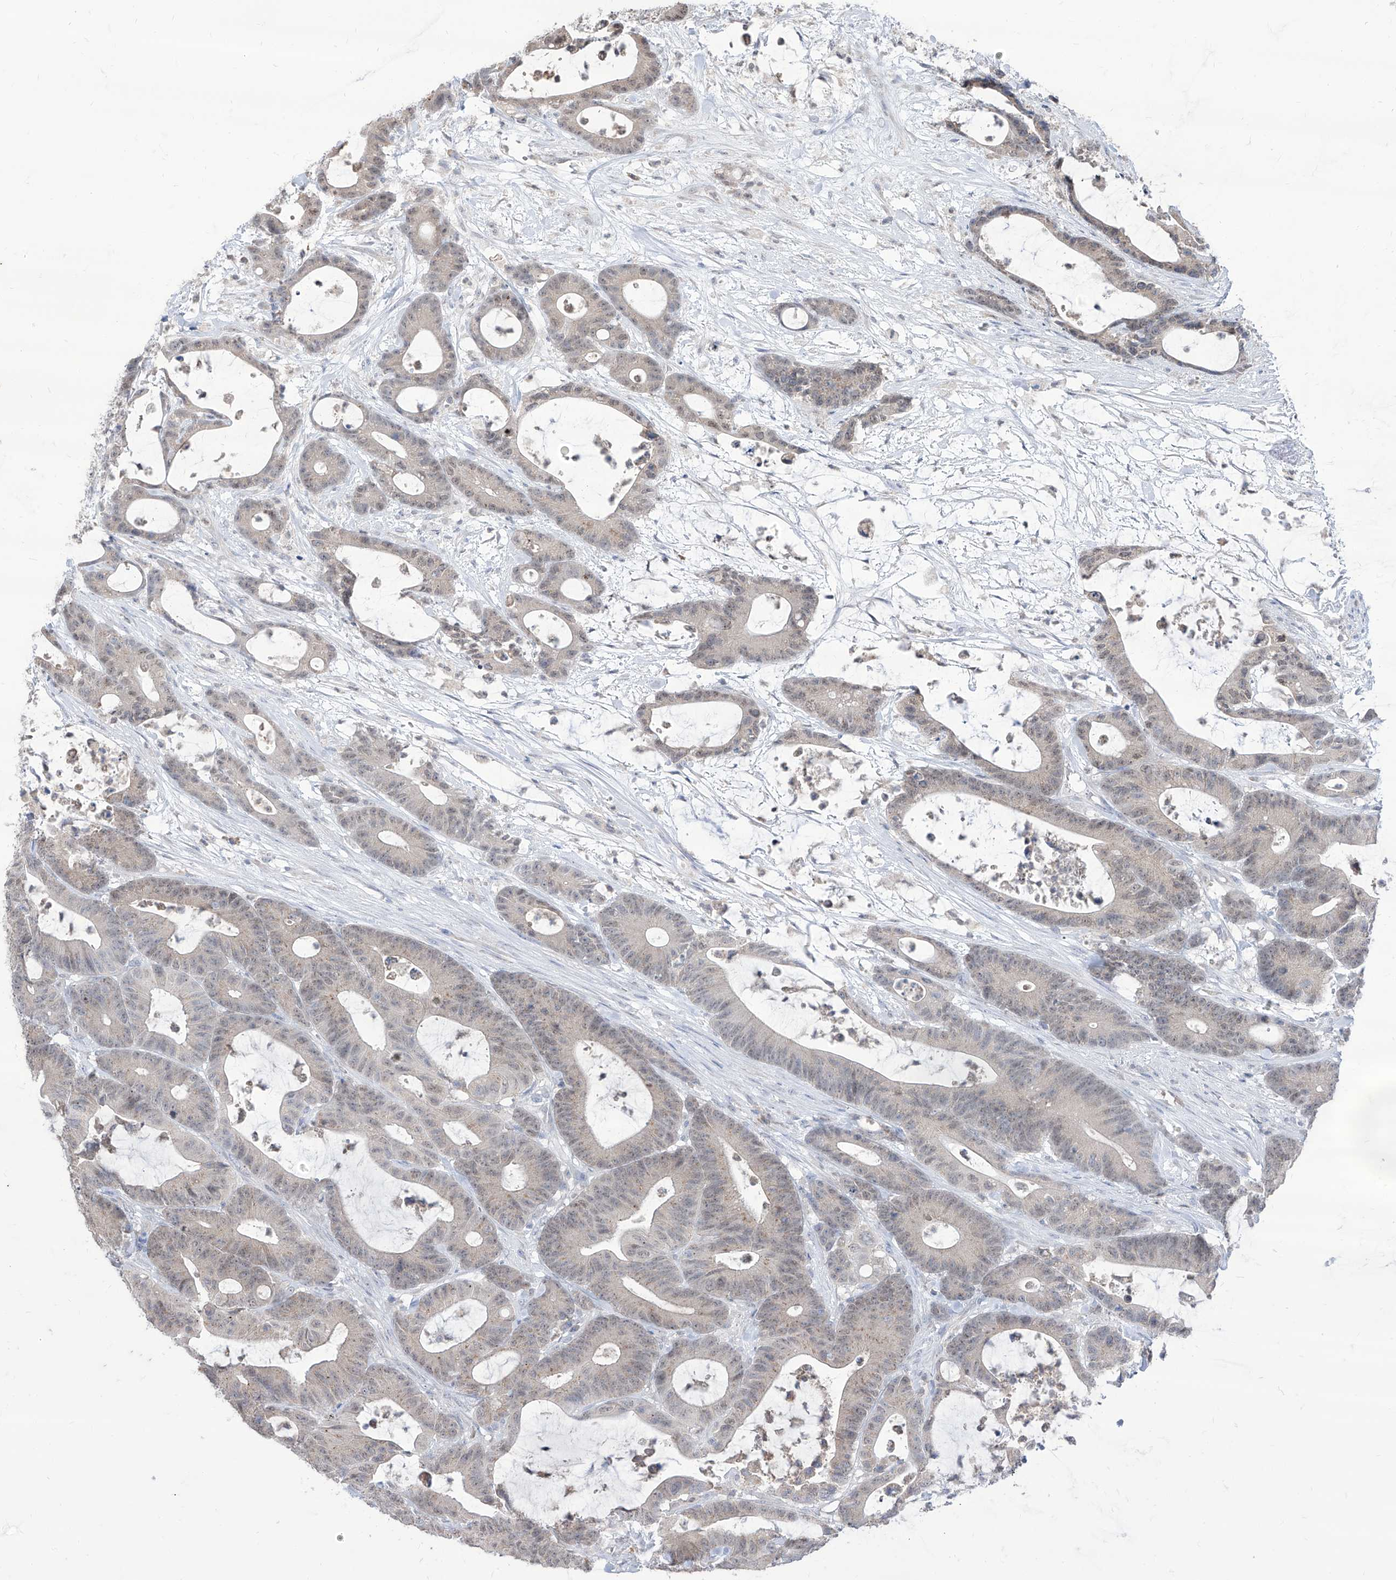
{"staining": {"intensity": "negative", "quantity": "none", "location": "none"}, "tissue": "colorectal cancer", "cell_type": "Tumor cells", "image_type": "cancer", "snomed": [{"axis": "morphology", "description": "Adenocarcinoma, NOS"}, {"axis": "topography", "description": "Colon"}], "caption": "Photomicrograph shows no significant protein staining in tumor cells of colorectal cancer. (Brightfield microscopy of DAB (3,3'-diaminobenzidine) immunohistochemistry (IHC) at high magnification).", "gene": "BROX", "patient": {"sex": "female", "age": 84}}